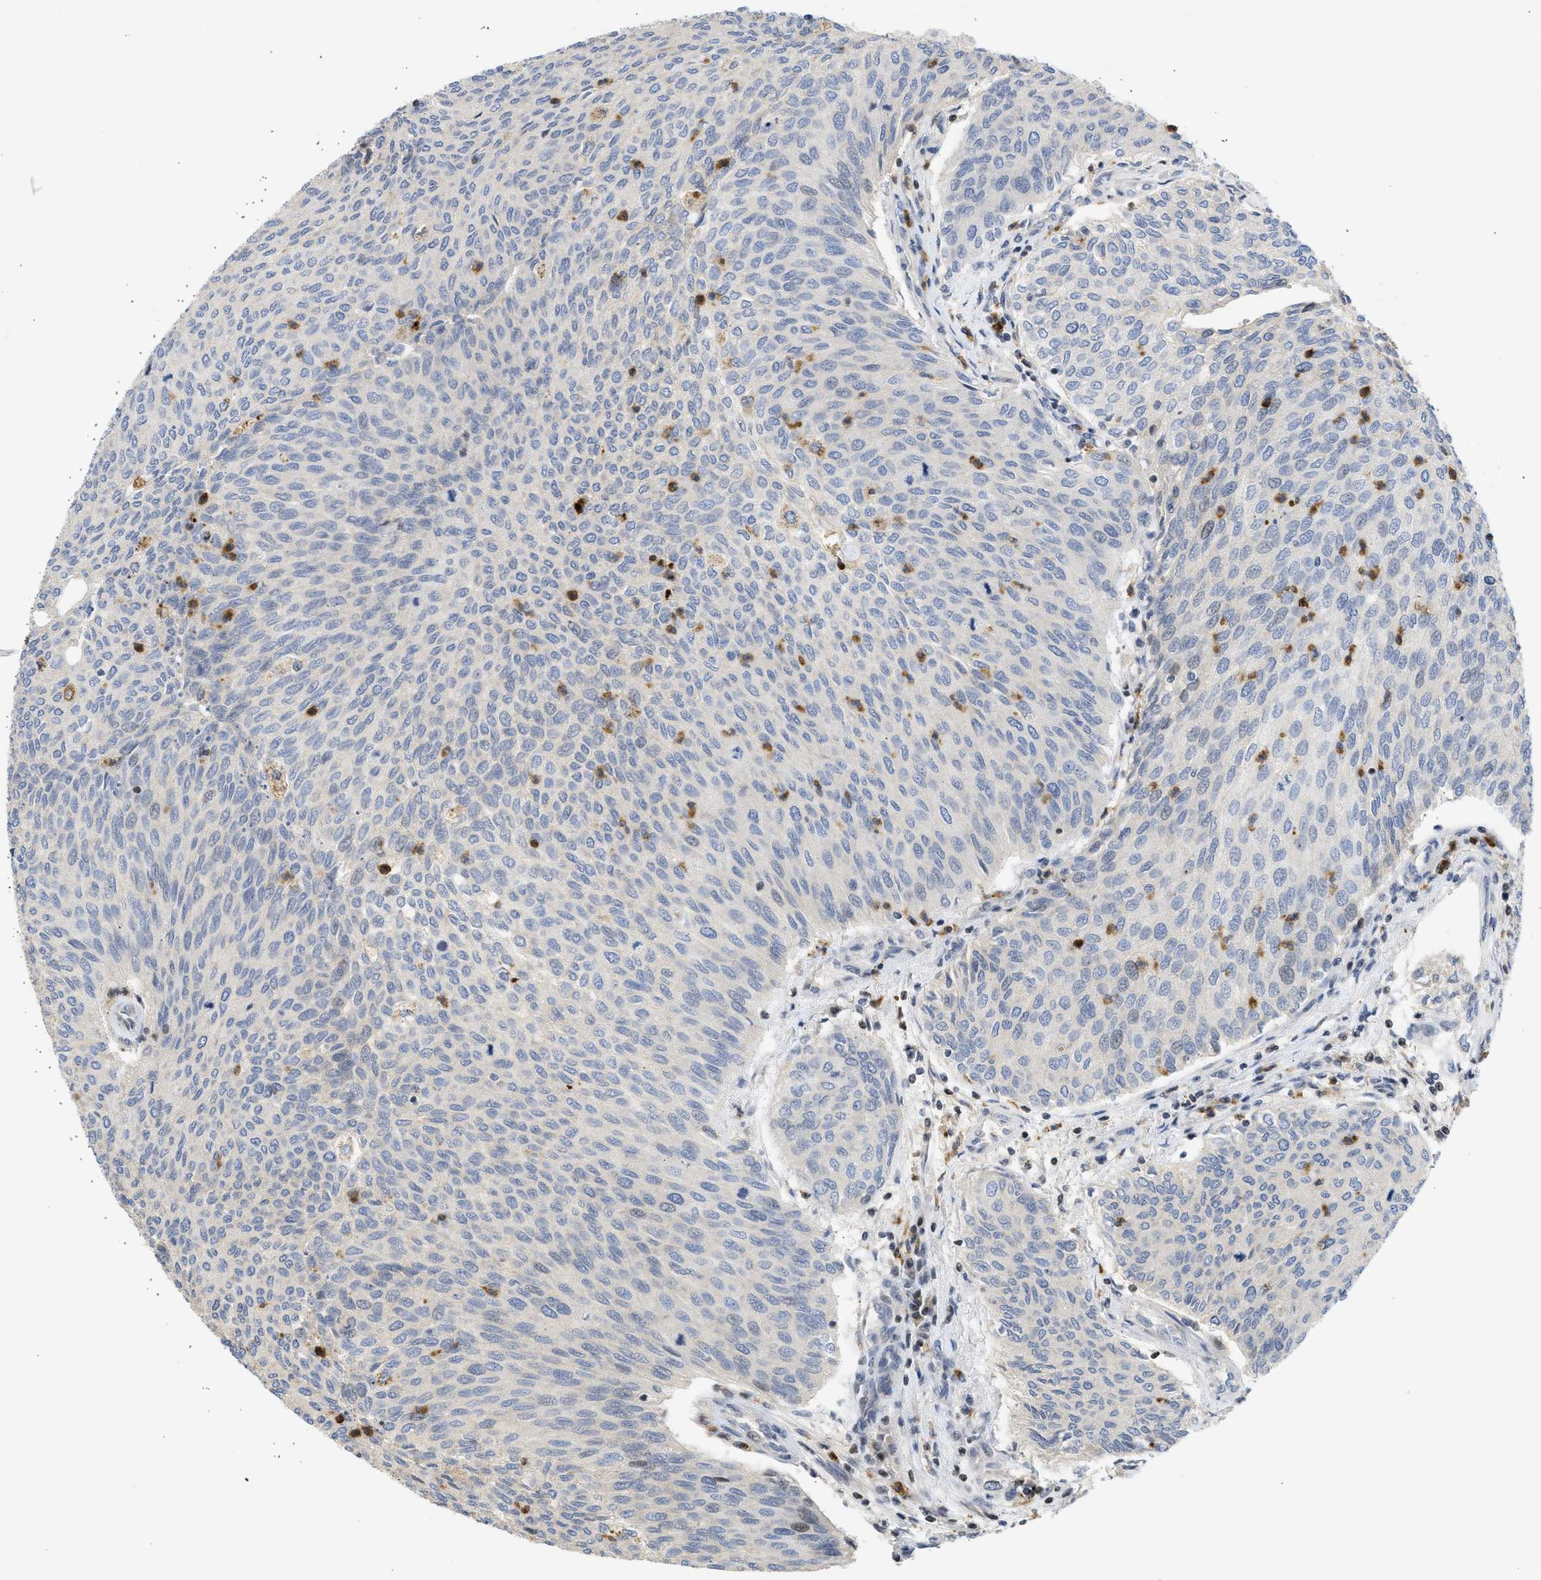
{"staining": {"intensity": "negative", "quantity": "none", "location": "none"}, "tissue": "urothelial cancer", "cell_type": "Tumor cells", "image_type": "cancer", "snomed": [{"axis": "morphology", "description": "Urothelial carcinoma, Low grade"}, {"axis": "topography", "description": "Urinary bladder"}], "caption": "This is an immunohistochemistry micrograph of human urothelial carcinoma (low-grade). There is no staining in tumor cells.", "gene": "ENSG00000142539", "patient": {"sex": "female", "age": 79}}